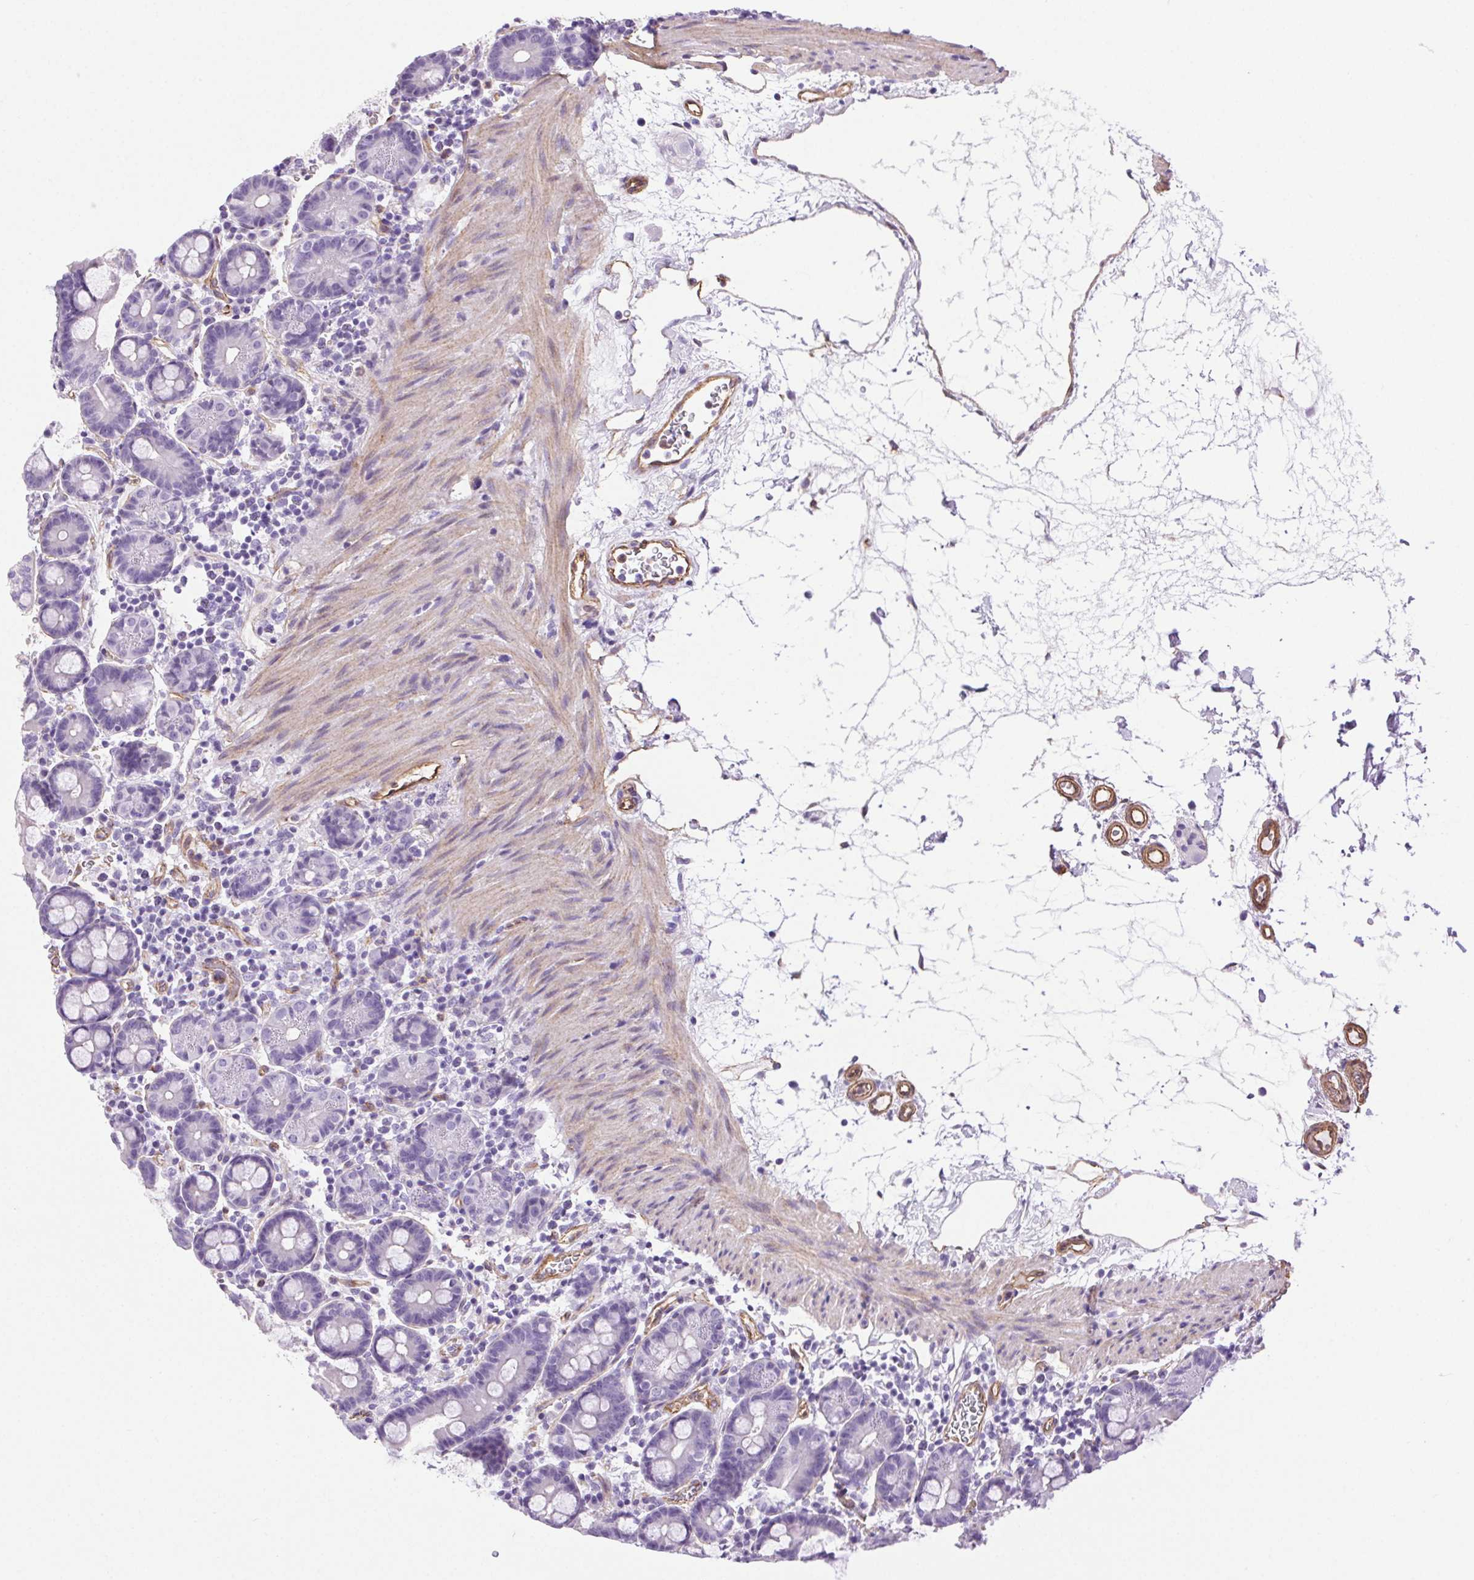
{"staining": {"intensity": "negative", "quantity": "none", "location": "none"}, "tissue": "duodenum", "cell_type": "Glandular cells", "image_type": "normal", "snomed": [{"axis": "morphology", "description": "Normal tissue, NOS"}, {"axis": "topography", "description": "Pancreas"}, {"axis": "topography", "description": "Duodenum"}], "caption": "Duodenum stained for a protein using immunohistochemistry demonstrates no positivity glandular cells.", "gene": "SHCBP1L", "patient": {"sex": "male", "age": 59}}